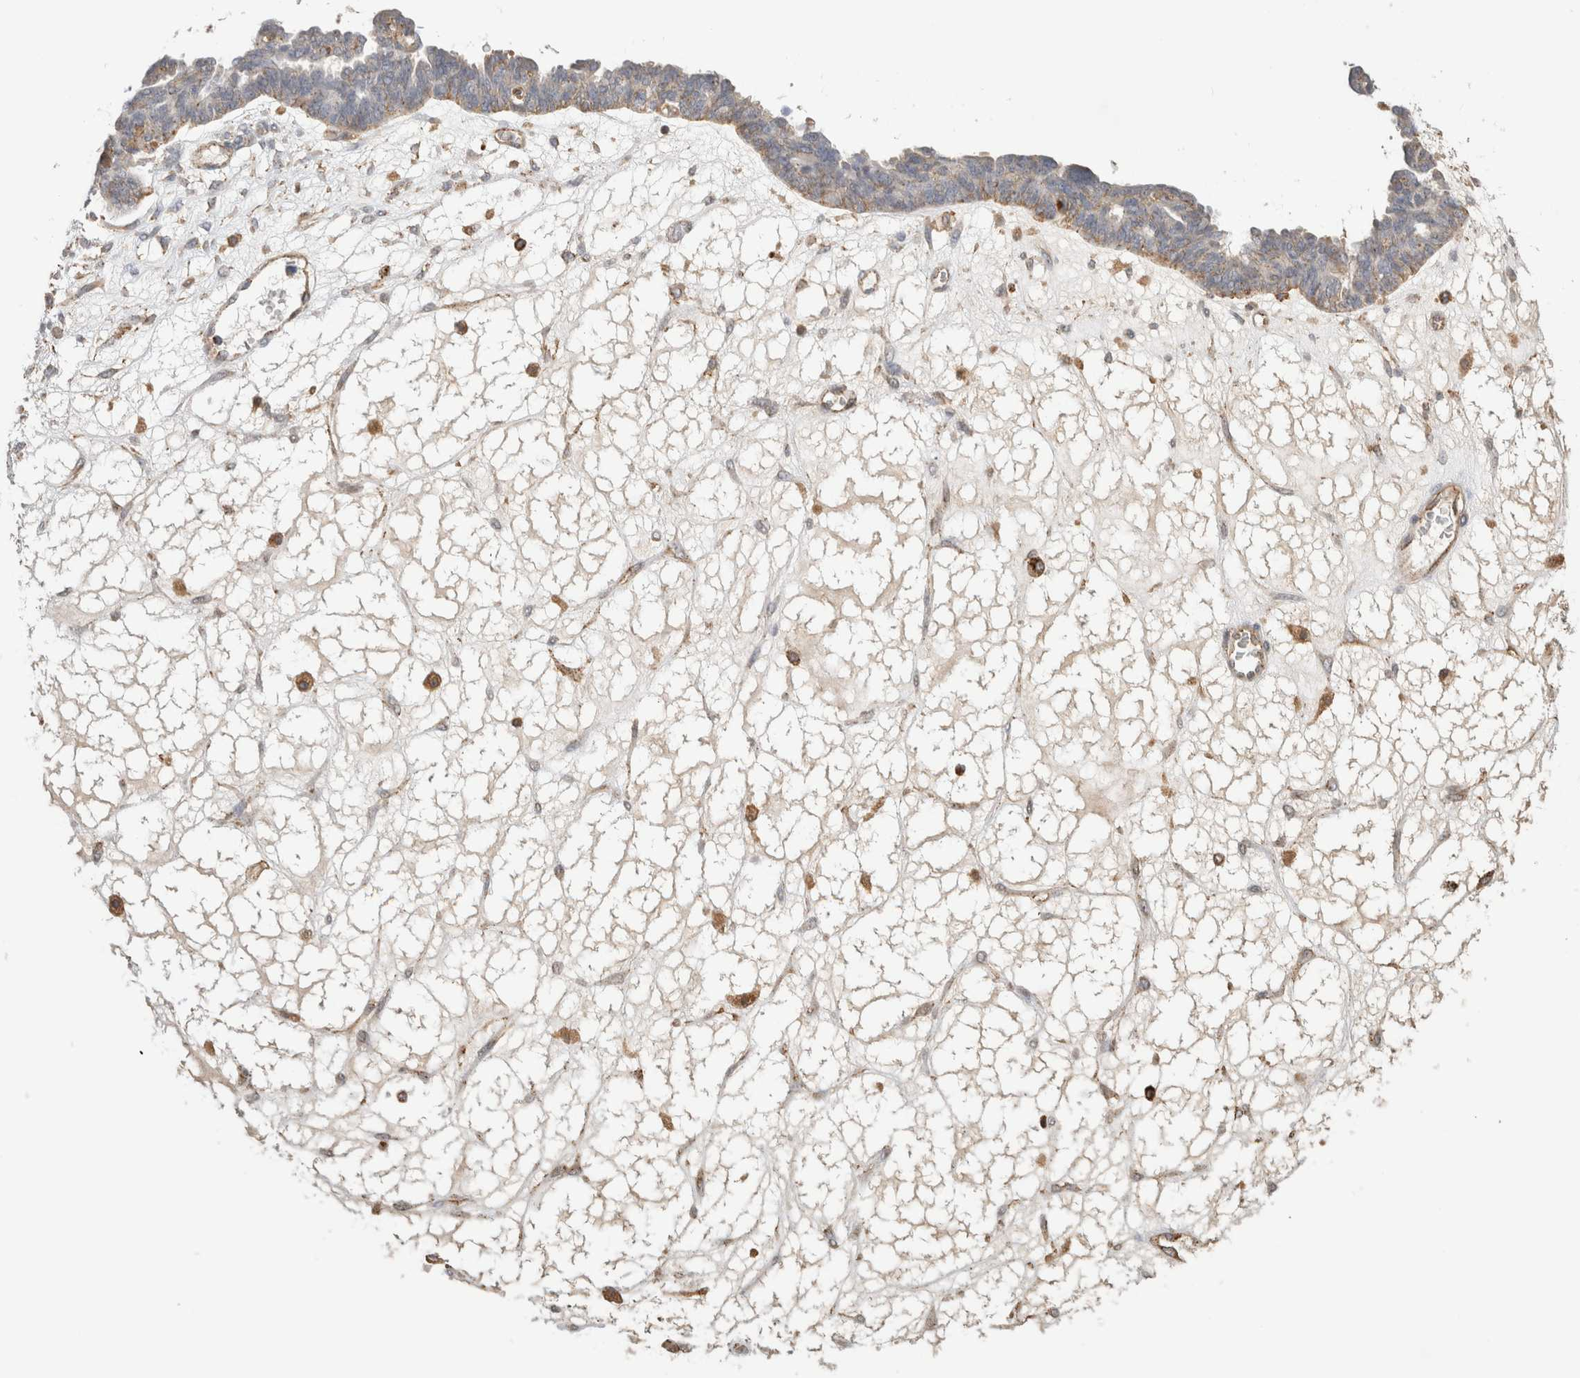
{"staining": {"intensity": "weak", "quantity": ">75%", "location": "cytoplasmic/membranous"}, "tissue": "ovarian cancer", "cell_type": "Tumor cells", "image_type": "cancer", "snomed": [{"axis": "morphology", "description": "Cystadenocarcinoma, serous, NOS"}, {"axis": "topography", "description": "Ovary"}], "caption": "Tumor cells reveal weak cytoplasmic/membranous expression in about >75% of cells in ovarian cancer.", "gene": "GNS", "patient": {"sex": "female", "age": 79}}